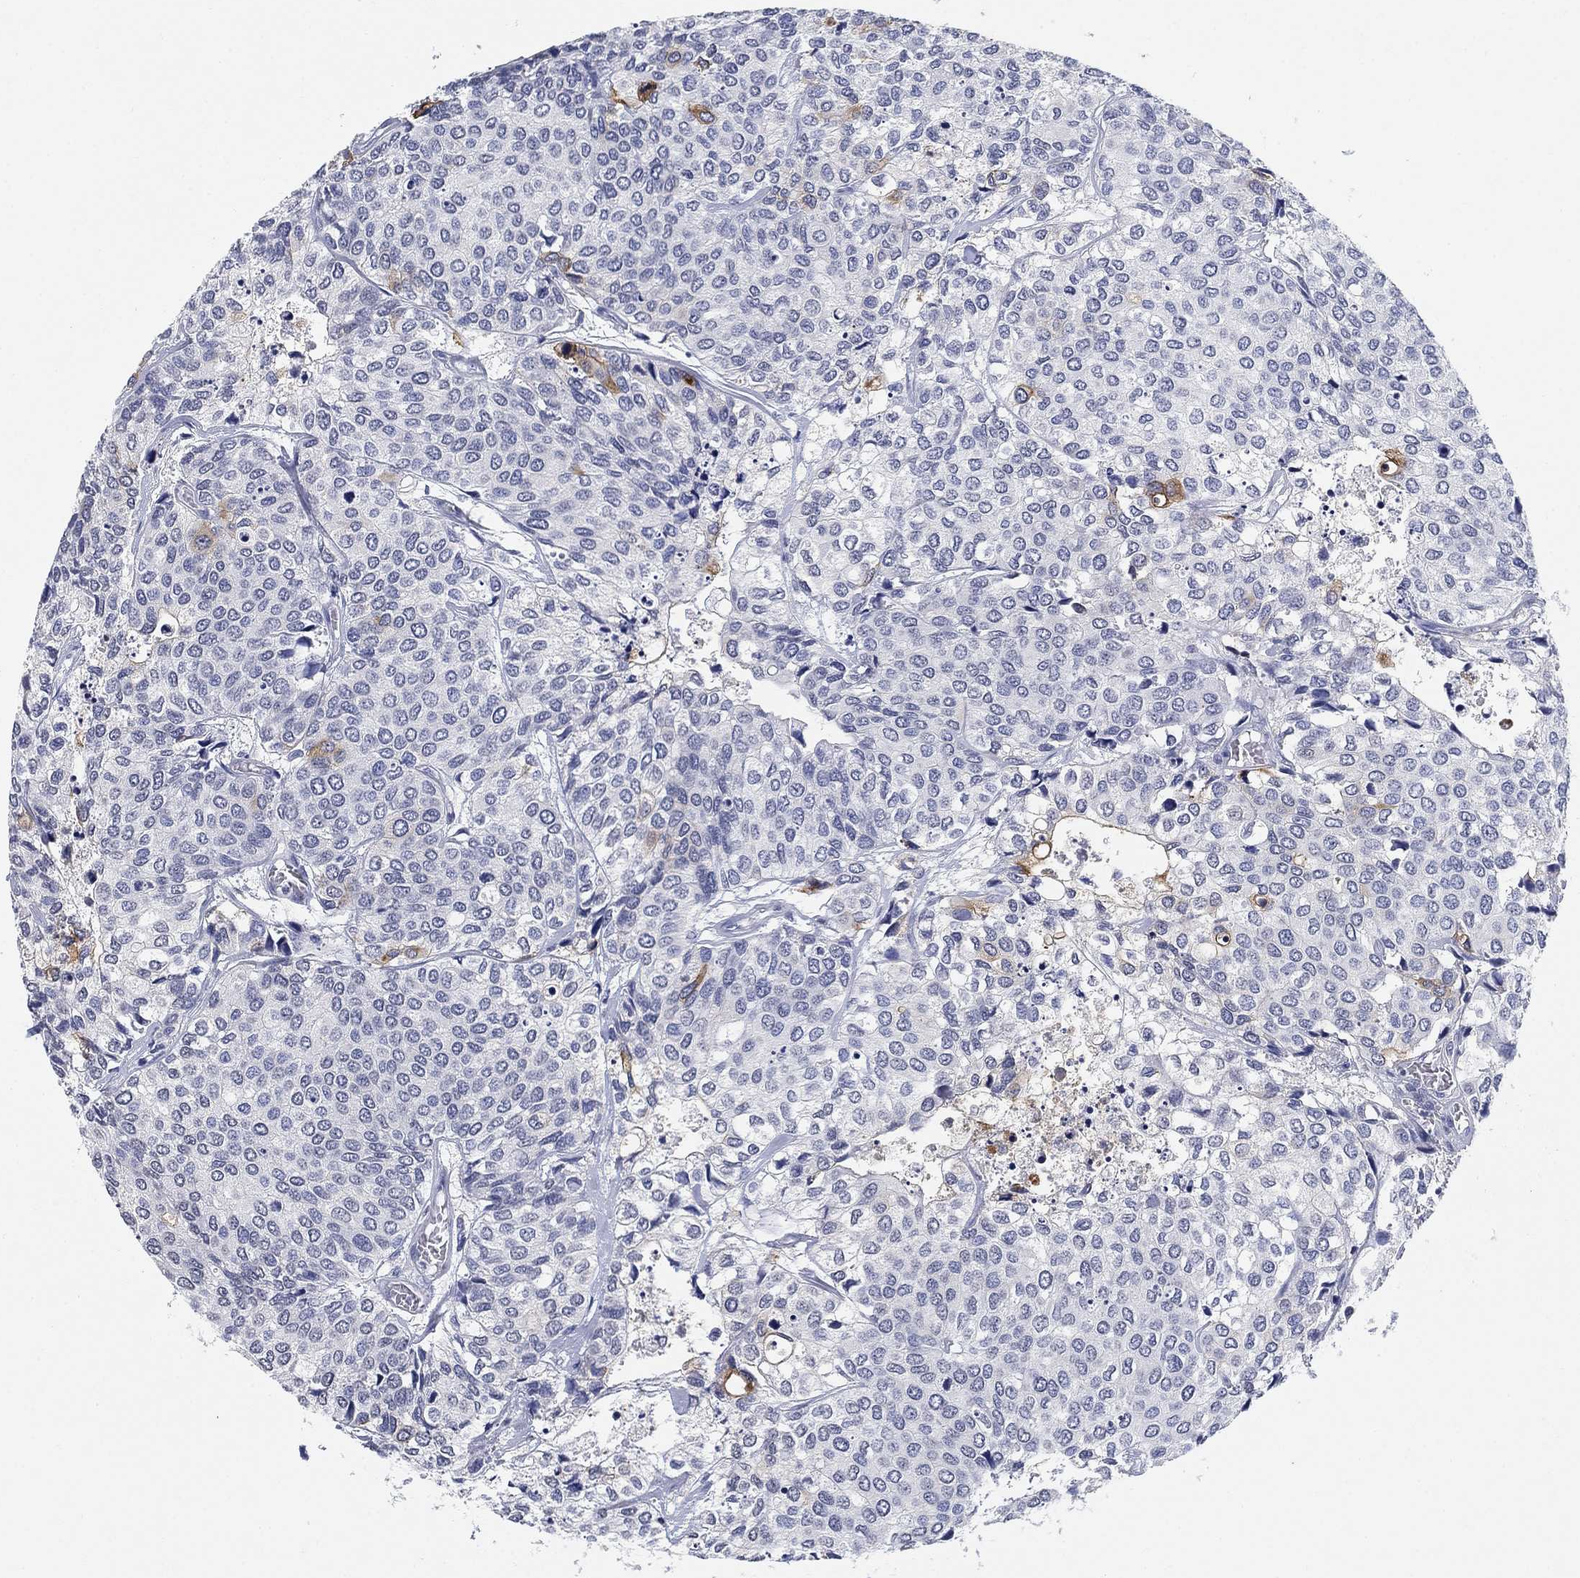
{"staining": {"intensity": "negative", "quantity": "none", "location": "none"}, "tissue": "urothelial cancer", "cell_type": "Tumor cells", "image_type": "cancer", "snomed": [{"axis": "morphology", "description": "Urothelial carcinoma, High grade"}, {"axis": "topography", "description": "Urinary bladder"}], "caption": "Protein analysis of urothelial cancer exhibits no significant staining in tumor cells. Brightfield microscopy of IHC stained with DAB (3,3'-diaminobenzidine) (brown) and hematoxylin (blue), captured at high magnification.", "gene": "OTUB2", "patient": {"sex": "male", "age": 73}}